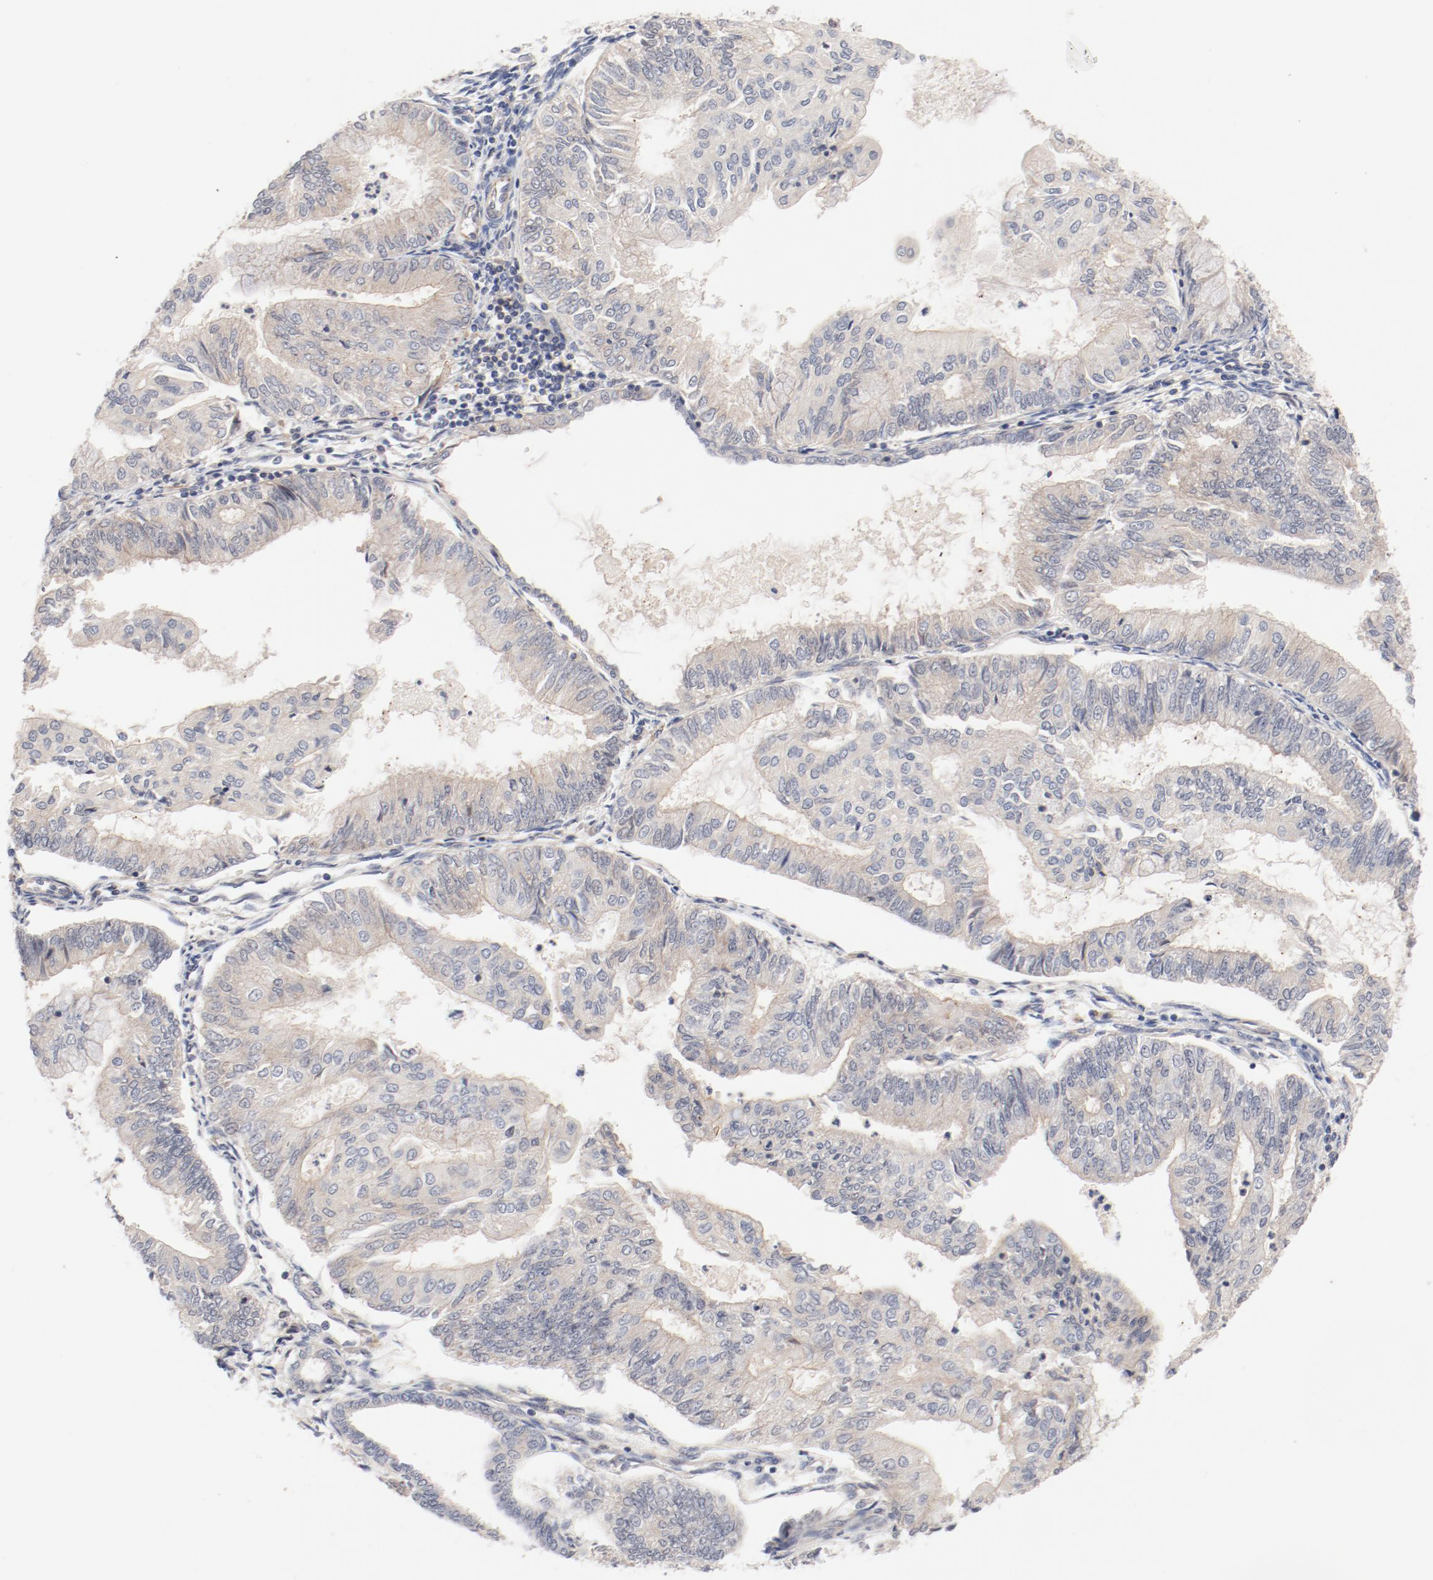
{"staining": {"intensity": "weak", "quantity": "<25%", "location": "cytoplasmic/membranous"}, "tissue": "endometrial cancer", "cell_type": "Tumor cells", "image_type": "cancer", "snomed": [{"axis": "morphology", "description": "Adenocarcinoma, NOS"}, {"axis": "topography", "description": "Endometrium"}], "caption": "Tumor cells show no significant expression in endometrial cancer.", "gene": "ZNF267", "patient": {"sex": "female", "age": 59}}